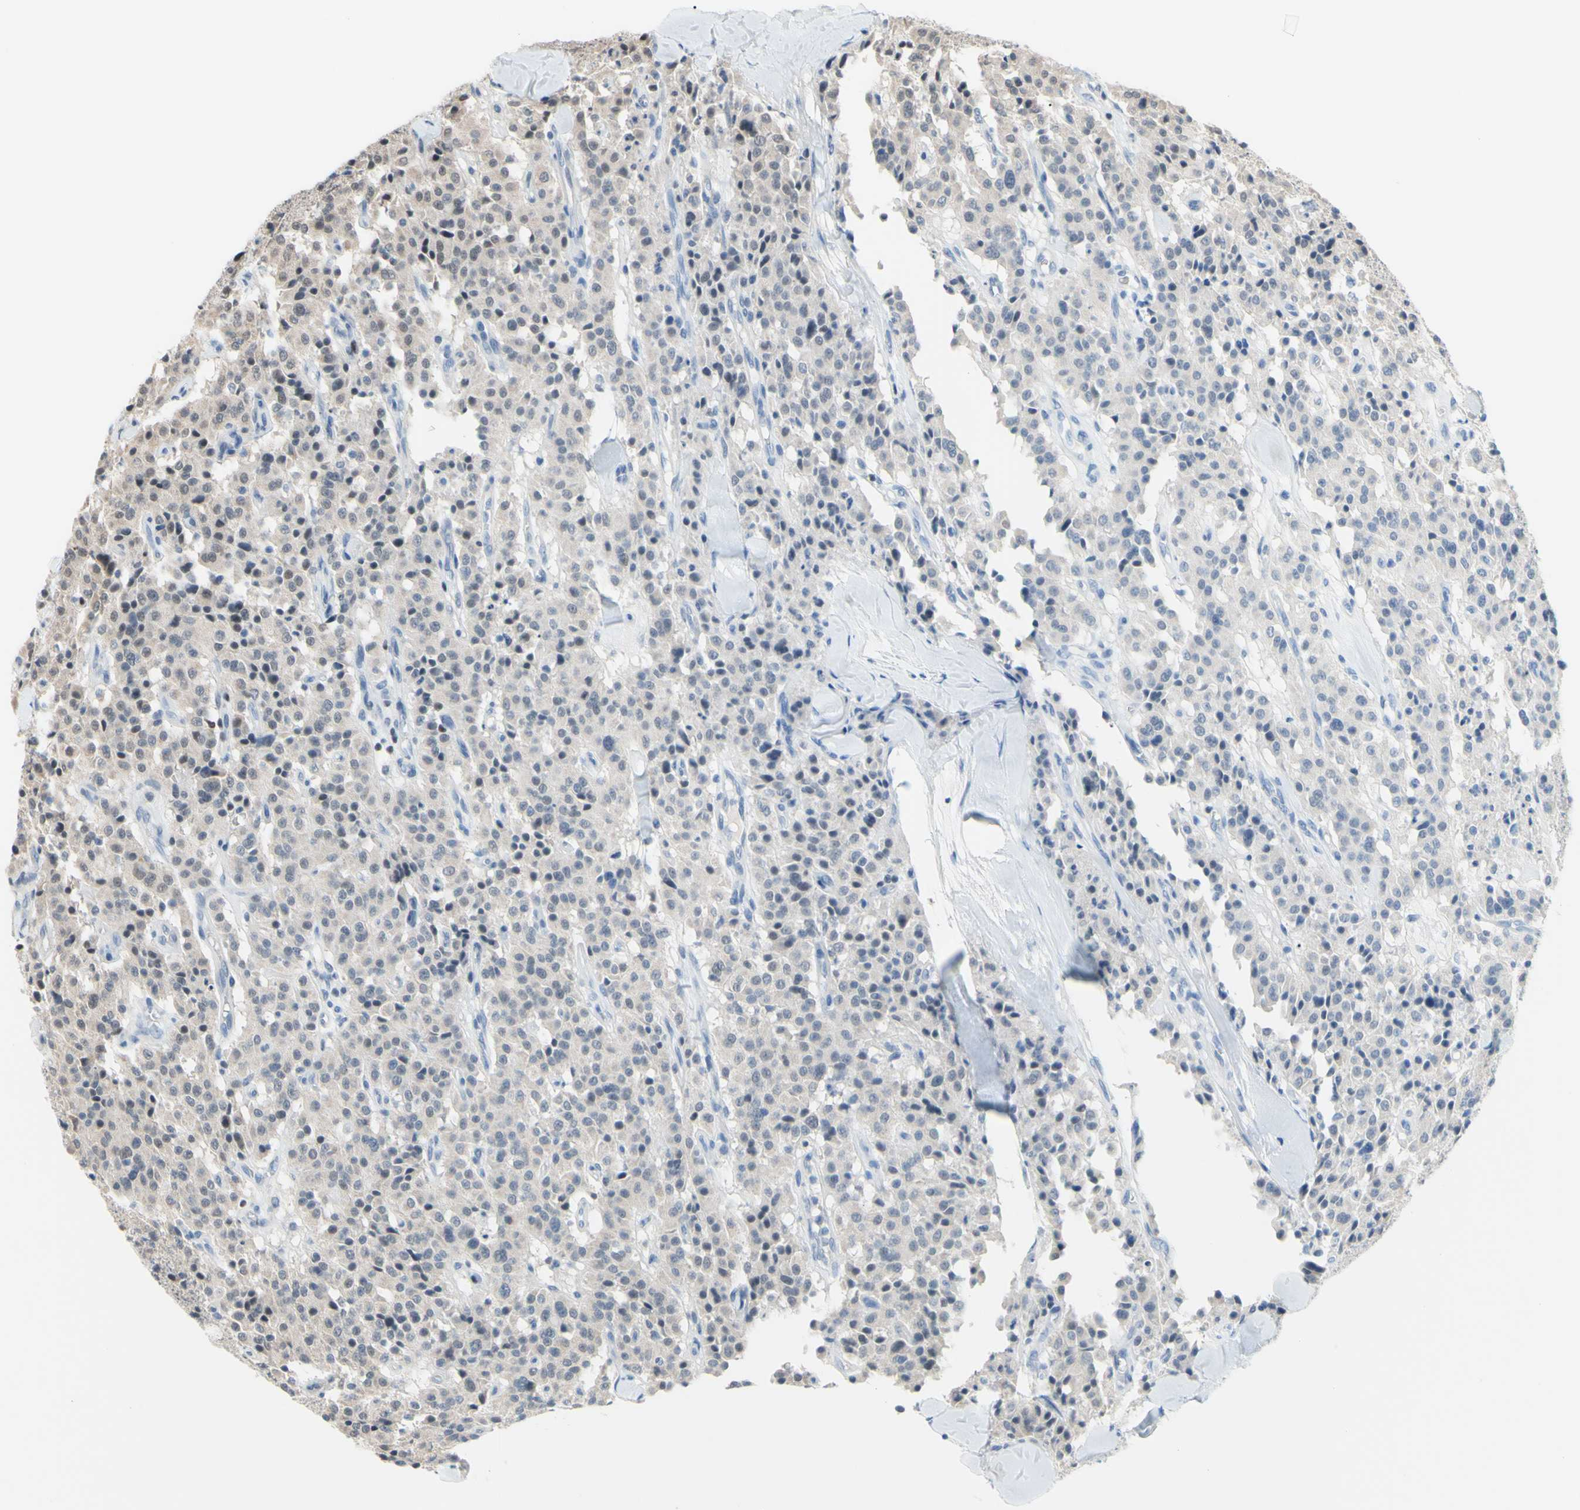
{"staining": {"intensity": "weak", "quantity": "25%-75%", "location": "cytoplasmic/membranous"}, "tissue": "carcinoid", "cell_type": "Tumor cells", "image_type": "cancer", "snomed": [{"axis": "morphology", "description": "Carcinoid, malignant, NOS"}, {"axis": "topography", "description": "Lung"}], "caption": "Immunohistochemical staining of human malignant carcinoid demonstrates low levels of weak cytoplasmic/membranous protein positivity in about 25%-75% of tumor cells. The staining was performed using DAB to visualize the protein expression in brown, while the nuclei were stained in blue with hematoxylin (Magnification: 20x).", "gene": "SP4", "patient": {"sex": "male", "age": 30}}